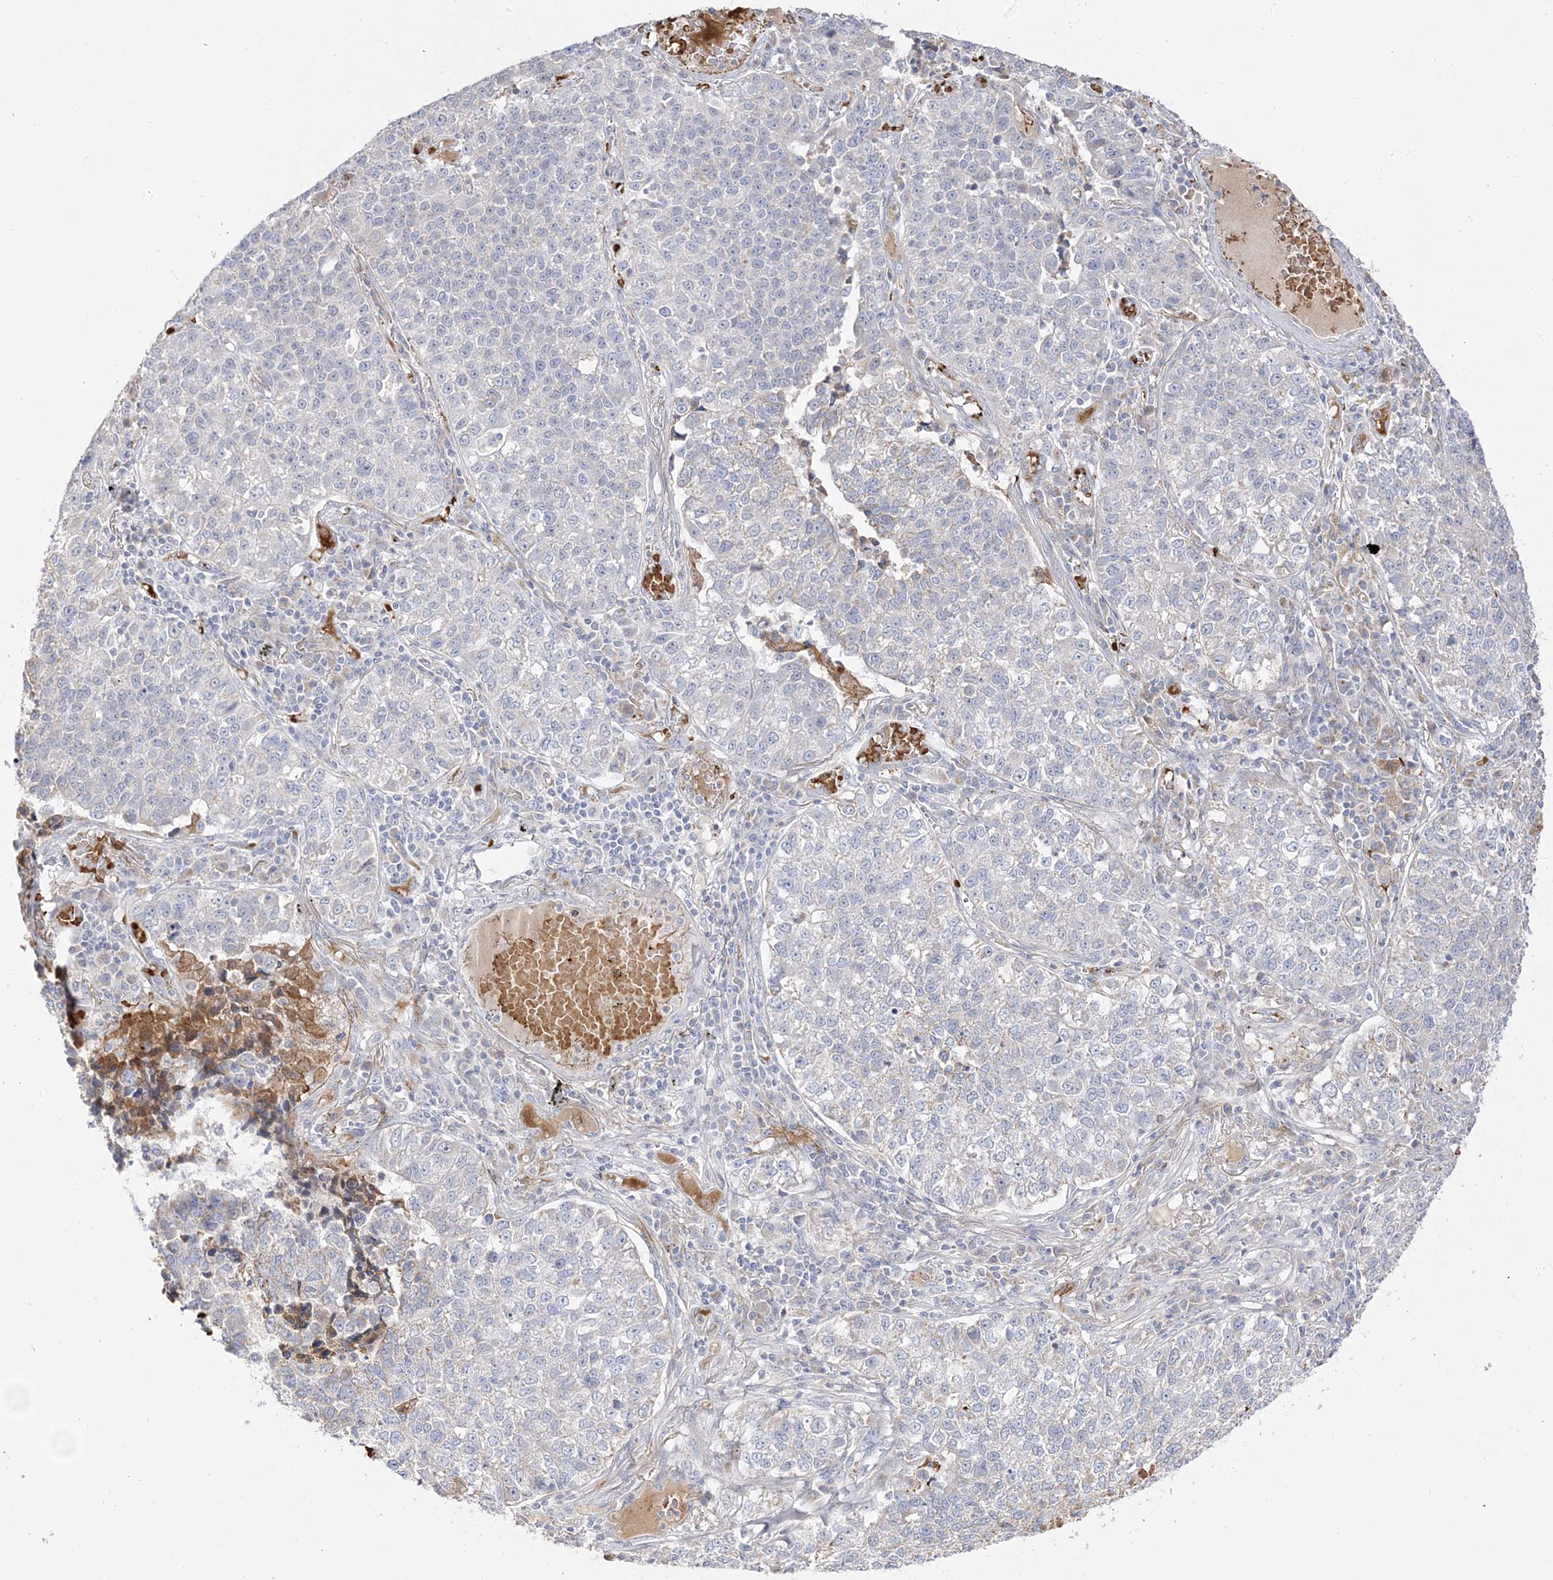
{"staining": {"intensity": "negative", "quantity": "none", "location": "none"}, "tissue": "lung cancer", "cell_type": "Tumor cells", "image_type": "cancer", "snomed": [{"axis": "morphology", "description": "Adenocarcinoma, NOS"}, {"axis": "topography", "description": "Lung"}], "caption": "This is an immunohistochemistry (IHC) image of adenocarcinoma (lung). There is no expression in tumor cells.", "gene": "TRANK1", "patient": {"sex": "male", "age": 49}}